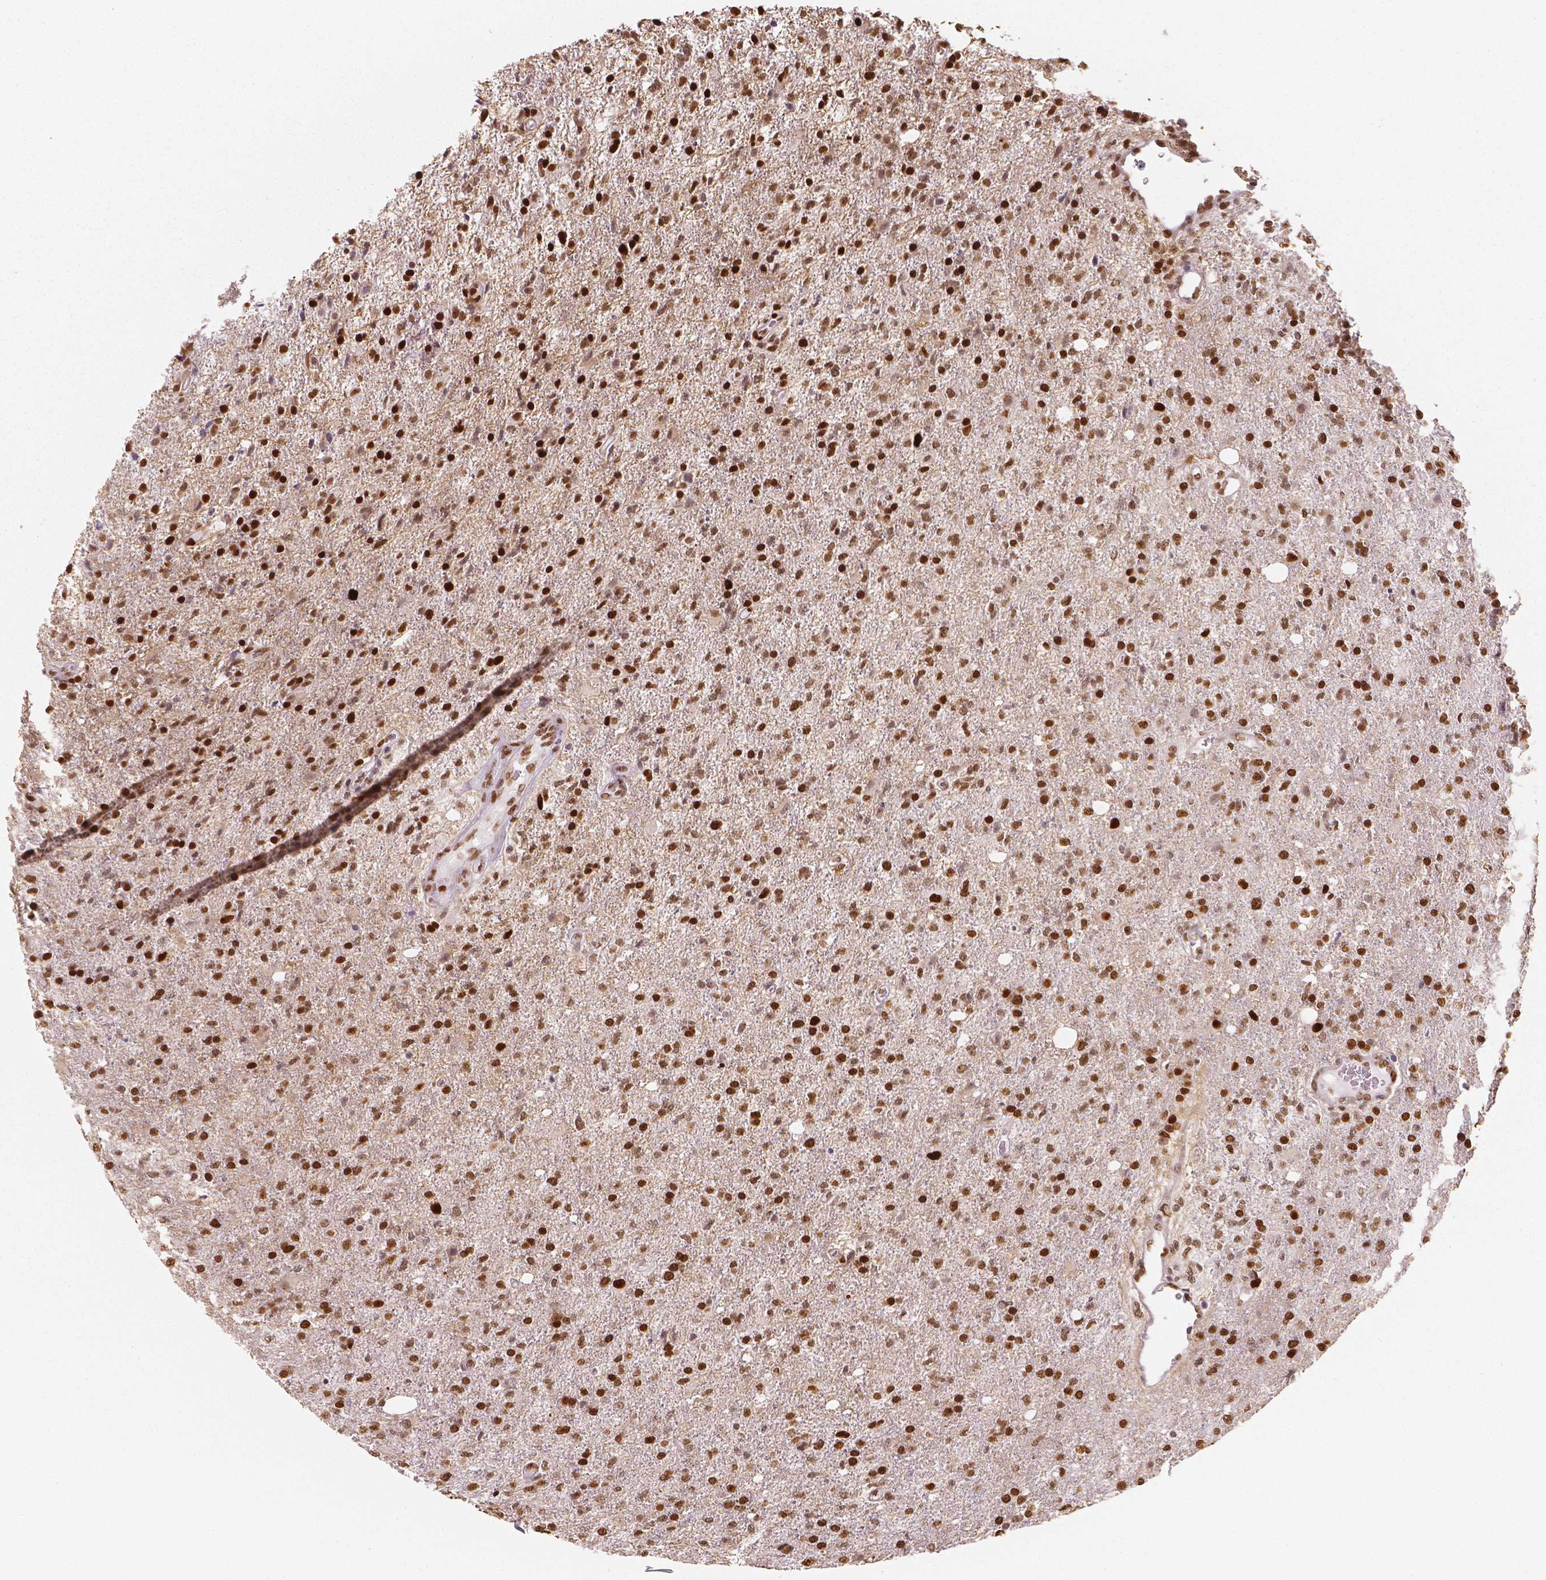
{"staining": {"intensity": "strong", "quantity": ">75%", "location": "nuclear"}, "tissue": "glioma", "cell_type": "Tumor cells", "image_type": "cancer", "snomed": [{"axis": "morphology", "description": "Glioma, malignant, High grade"}, {"axis": "topography", "description": "Cerebral cortex"}], "caption": "Immunohistochemistry staining of glioma, which exhibits high levels of strong nuclear expression in about >75% of tumor cells indicating strong nuclear protein staining. The staining was performed using DAB (brown) for protein detection and nuclei were counterstained in hematoxylin (blue).", "gene": "NUCKS1", "patient": {"sex": "male", "age": 70}}